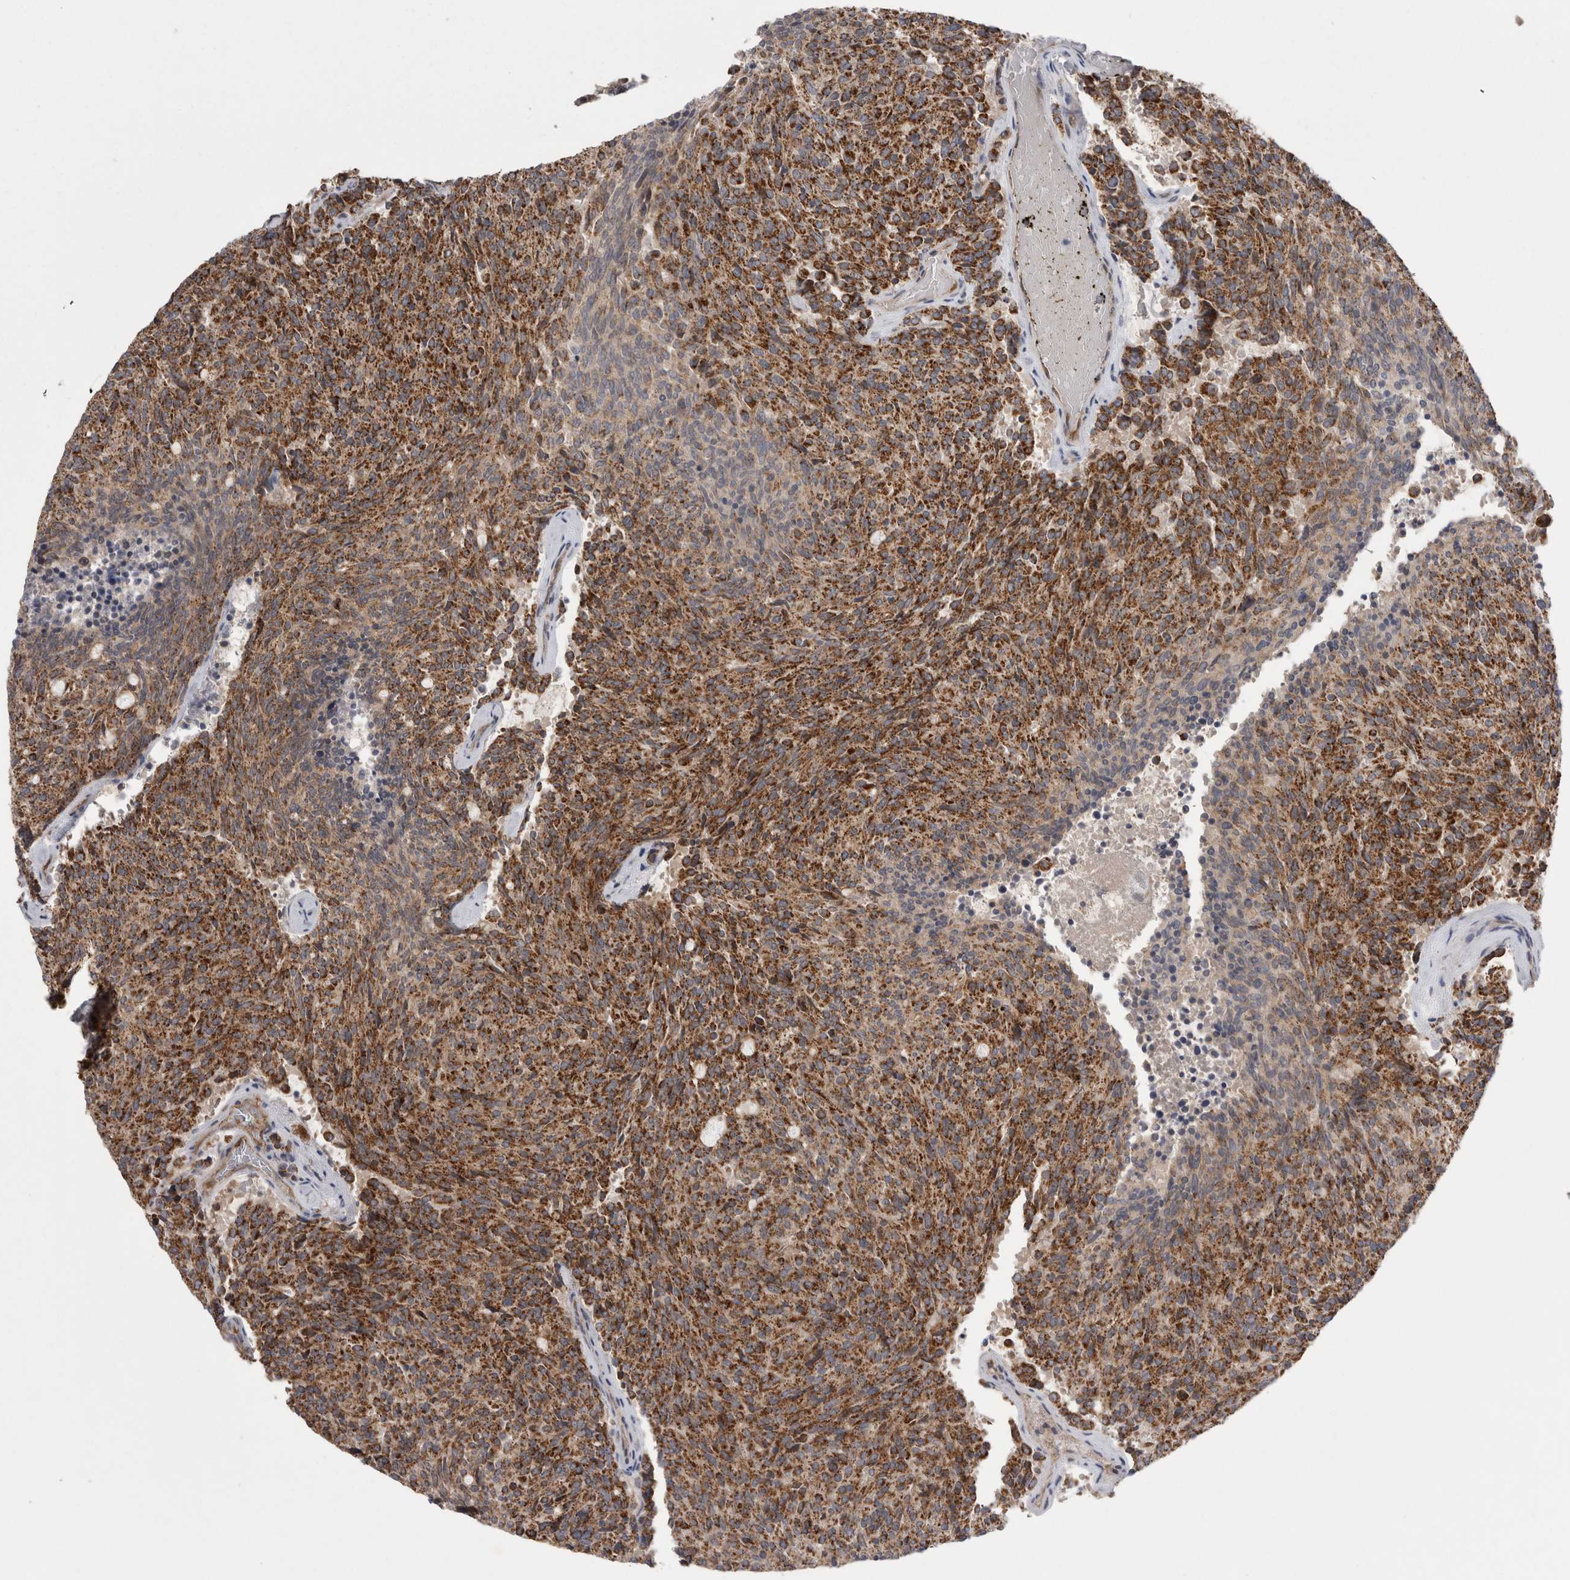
{"staining": {"intensity": "strong", "quantity": ">75%", "location": "cytoplasmic/membranous"}, "tissue": "carcinoid", "cell_type": "Tumor cells", "image_type": "cancer", "snomed": [{"axis": "morphology", "description": "Carcinoid, malignant, NOS"}, {"axis": "topography", "description": "Pancreas"}], "caption": "Human malignant carcinoid stained with a protein marker shows strong staining in tumor cells.", "gene": "DARS2", "patient": {"sex": "female", "age": 54}}